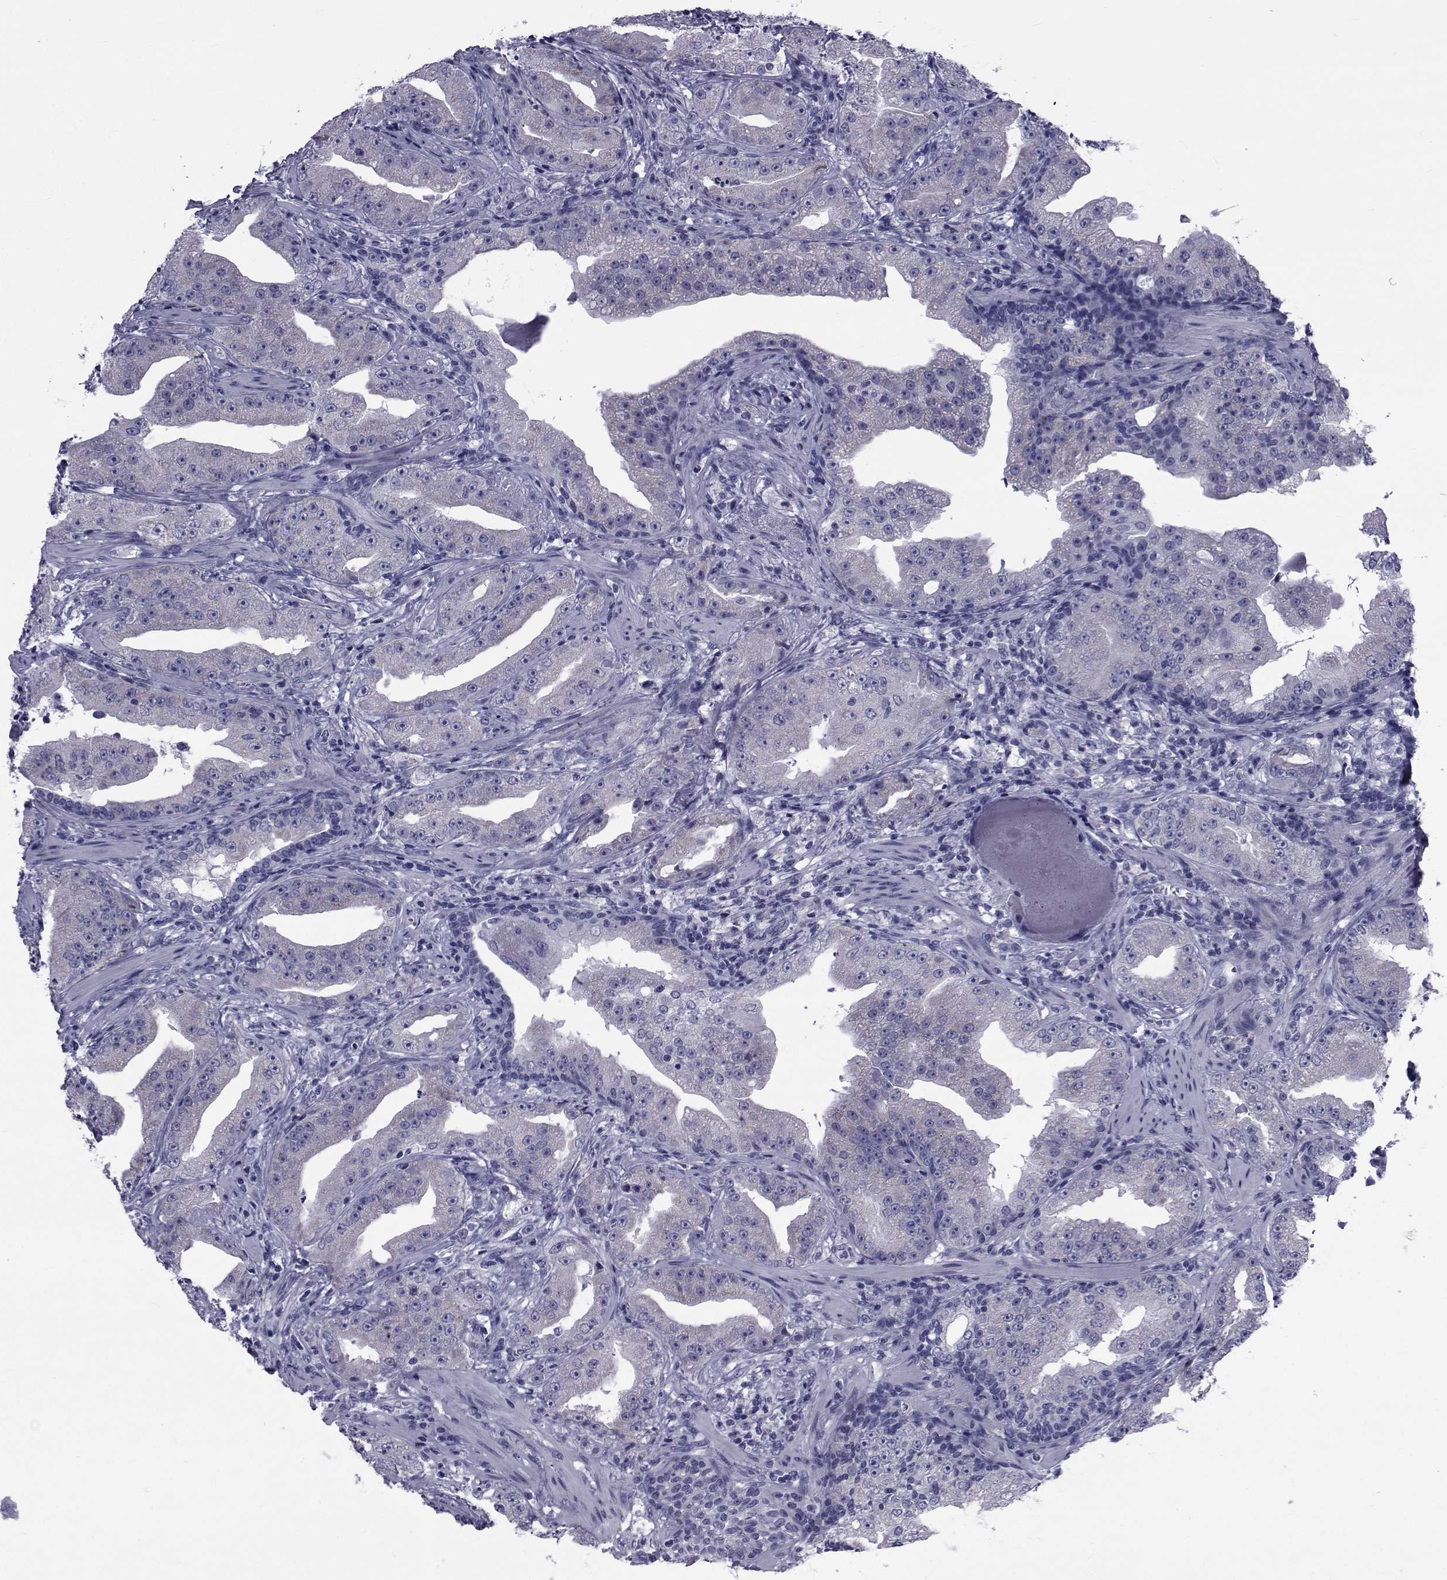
{"staining": {"intensity": "negative", "quantity": "none", "location": "none"}, "tissue": "prostate cancer", "cell_type": "Tumor cells", "image_type": "cancer", "snomed": [{"axis": "morphology", "description": "Adenocarcinoma, Low grade"}, {"axis": "topography", "description": "Prostate"}], "caption": "This is an immunohistochemistry (IHC) histopathology image of human prostate cancer (adenocarcinoma (low-grade)). There is no expression in tumor cells.", "gene": "GKAP1", "patient": {"sex": "male", "age": 62}}